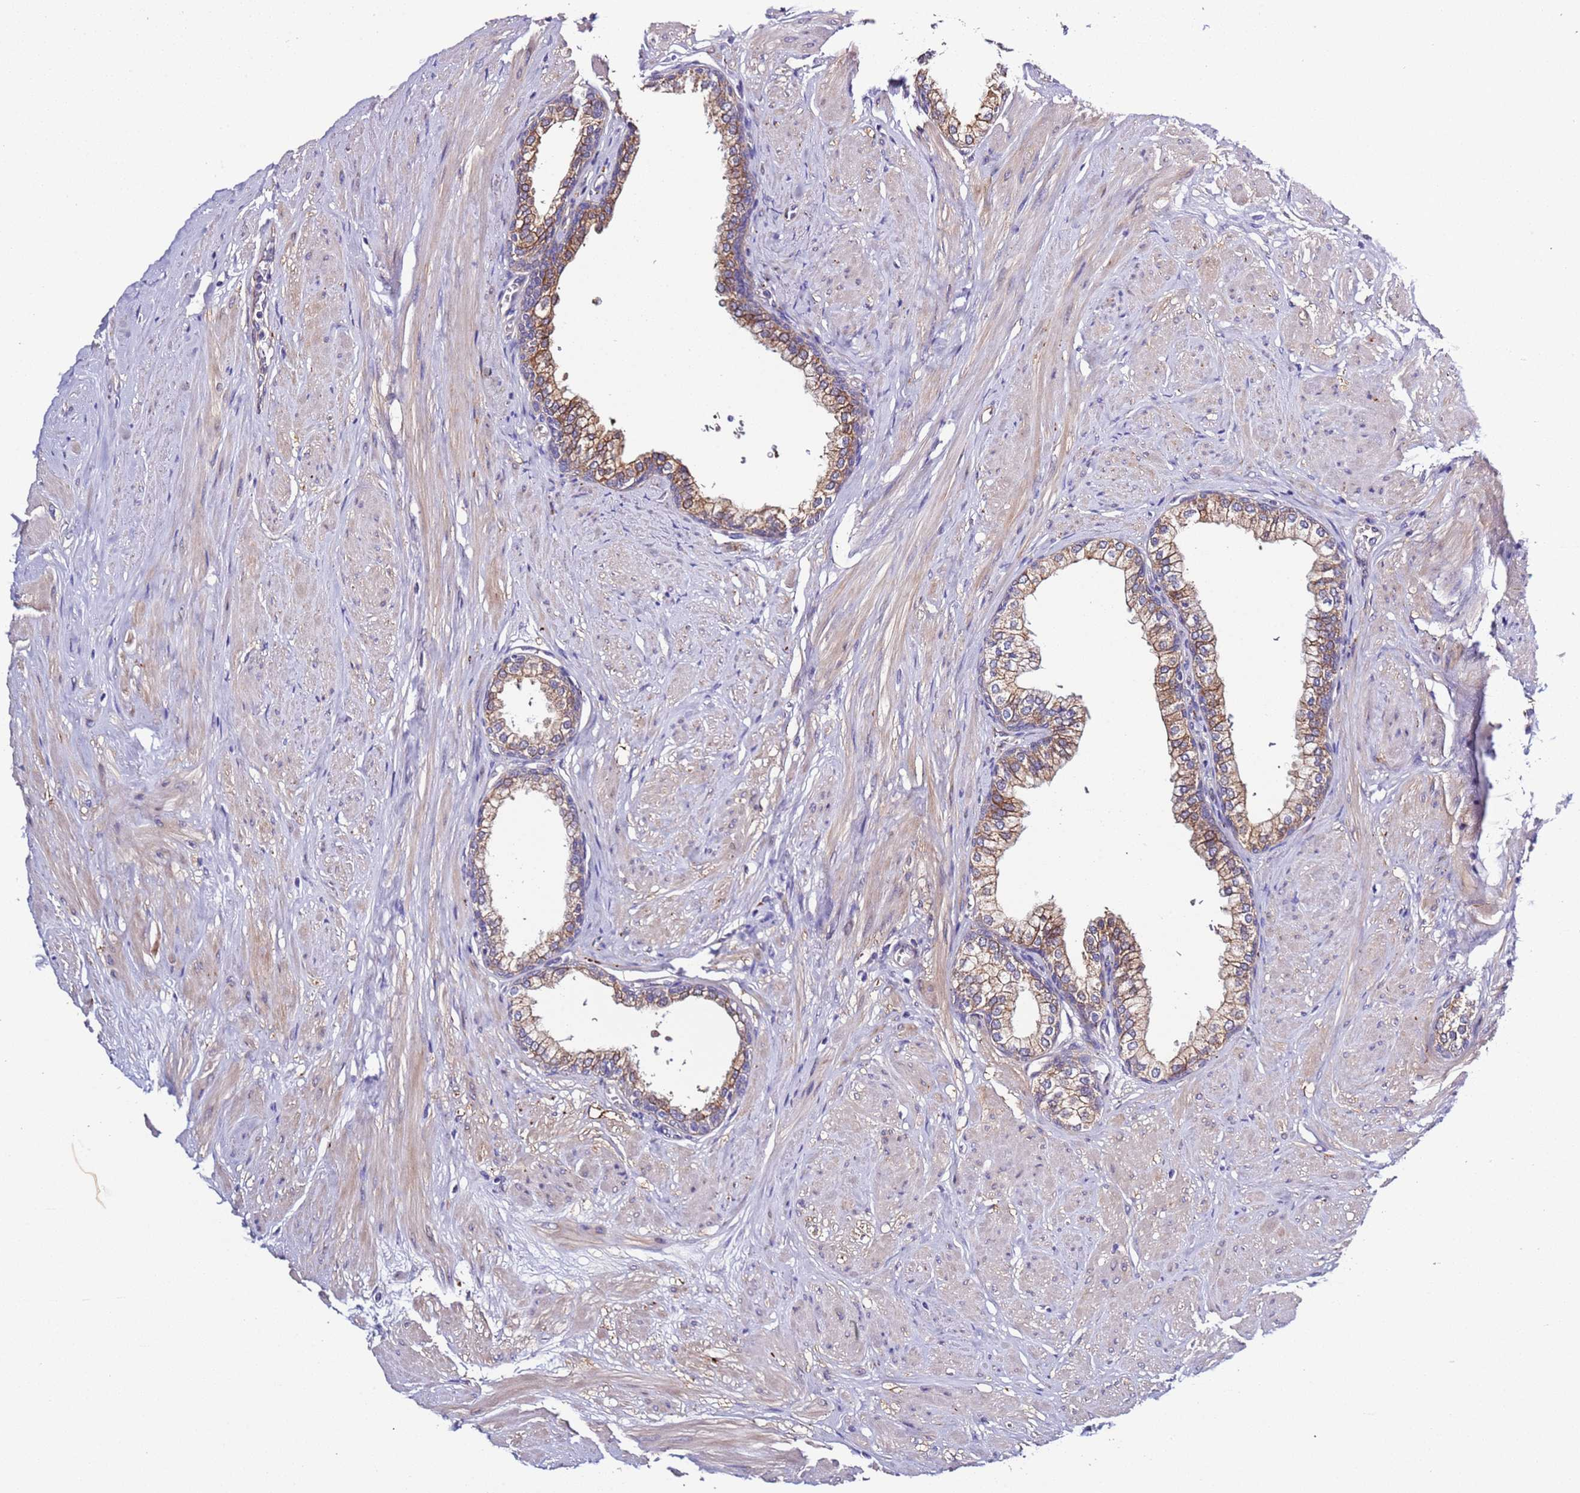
{"staining": {"intensity": "moderate", "quantity": ">75%", "location": "cytoplasmic/membranous"}, "tissue": "prostate", "cell_type": "Glandular cells", "image_type": "normal", "snomed": [{"axis": "morphology", "description": "Normal tissue, NOS"}, {"axis": "morphology", "description": "Urothelial carcinoma, Low grade"}, {"axis": "topography", "description": "Urinary bladder"}, {"axis": "topography", "description": "Prostate"}], "caption": "A medium amount of moderate cytoplasmic/membranous staining is present in approximately >75% of glandular cells in benign prostate. (IHC, brightfield microscopy, high magnification).", "gene": "SPCS1", "patient": {"sex": "male", "age": 60}}